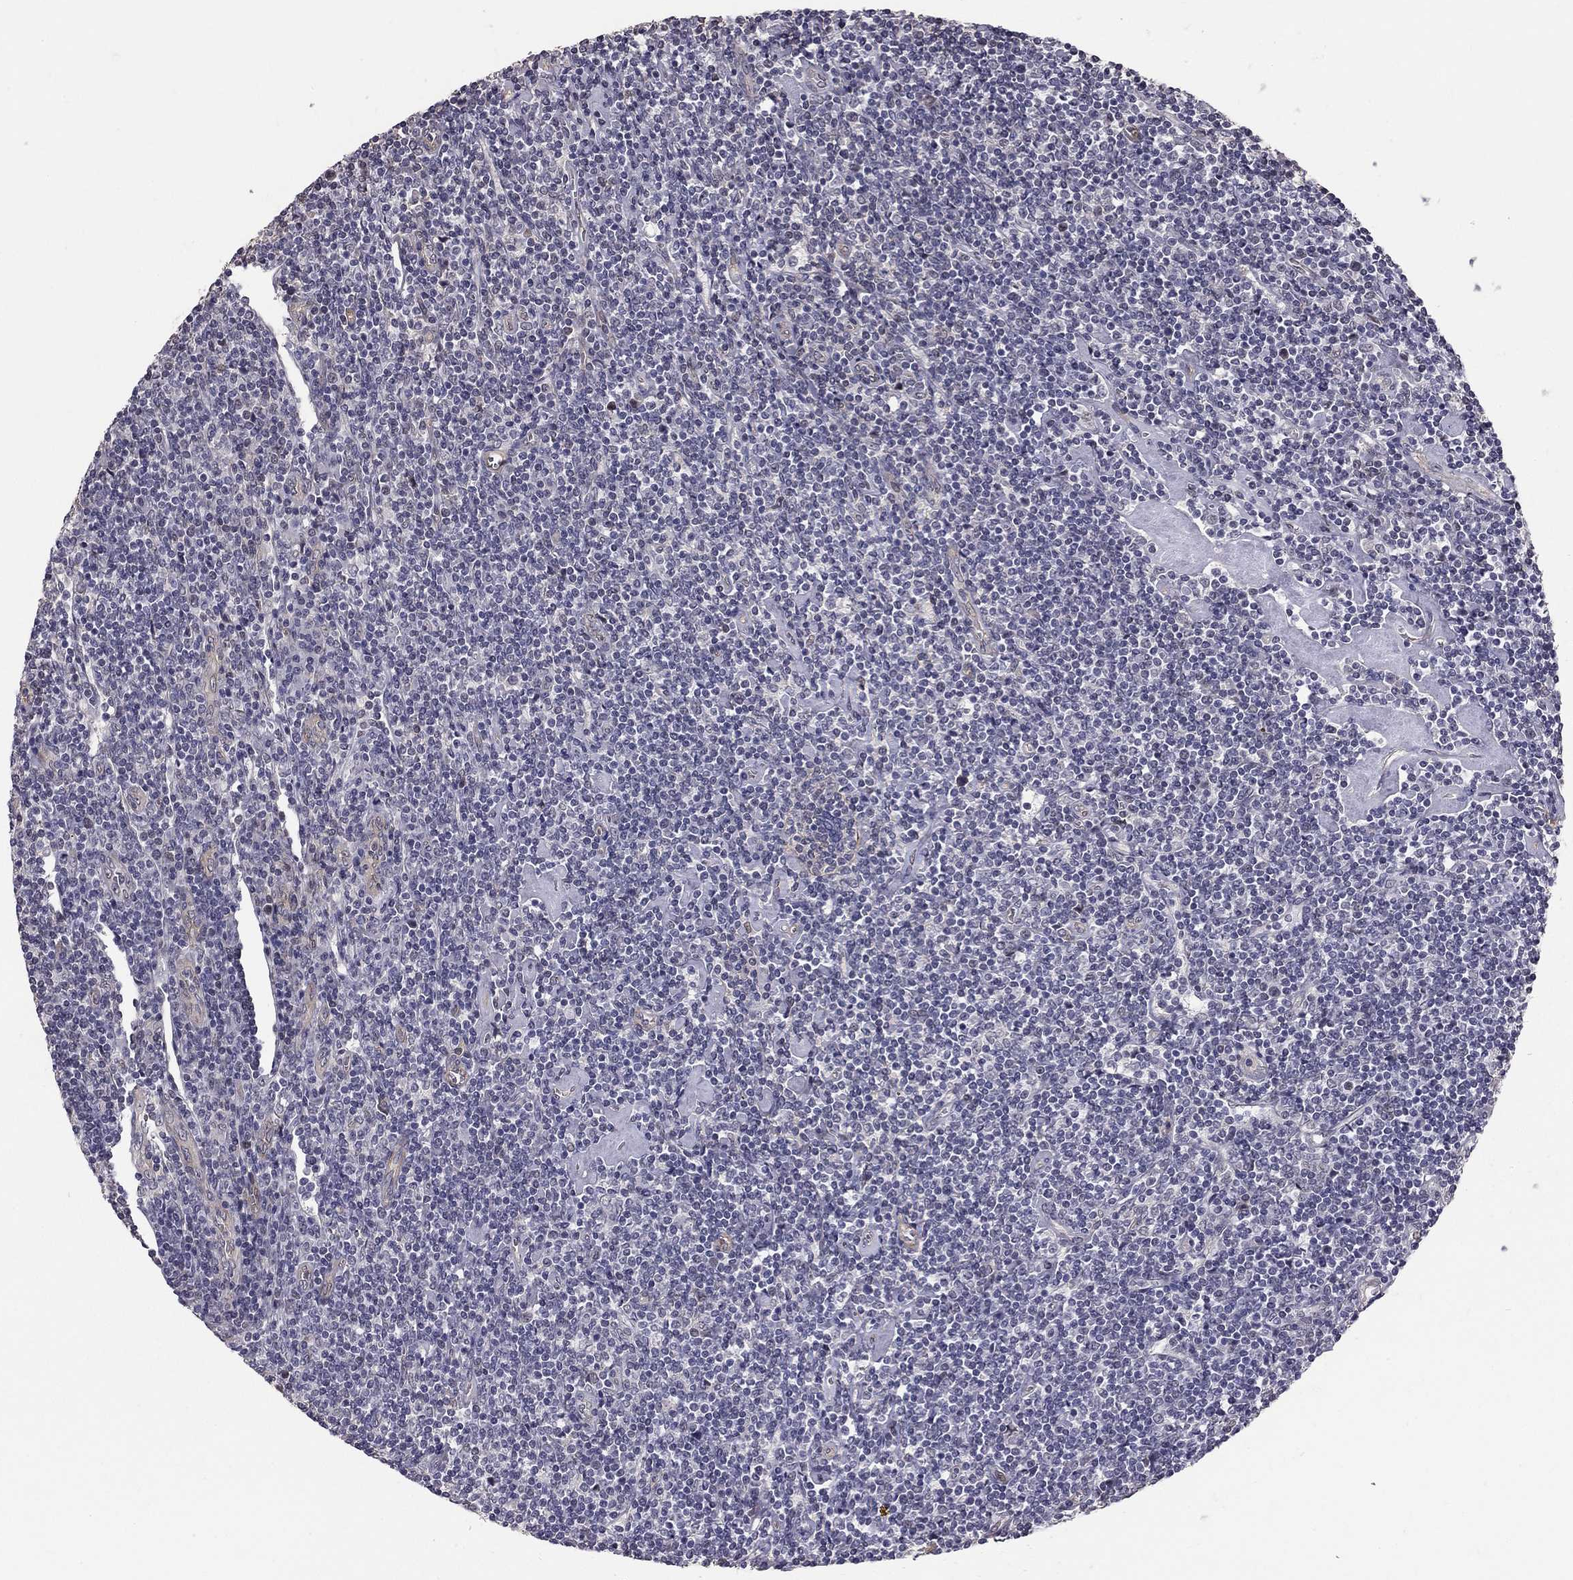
{"staining": {"intensity": "negative", "quantity": "none", "location": "none"}, "tissue": "lymphoma", "cell_type": "Tumor cells", "image_type": "cancer", "snomed": [{"axis": "morphology", "description": "Hodgkin's disease, NOS"}, {"axis": "topography", "description": "Lymph node"}], "caption": "The photomicrograph demonstrates no staining of tumor cells in Hodgkin's disease.", "gene": "GJB4", "patient": {"sex": "male", "age": 40}}